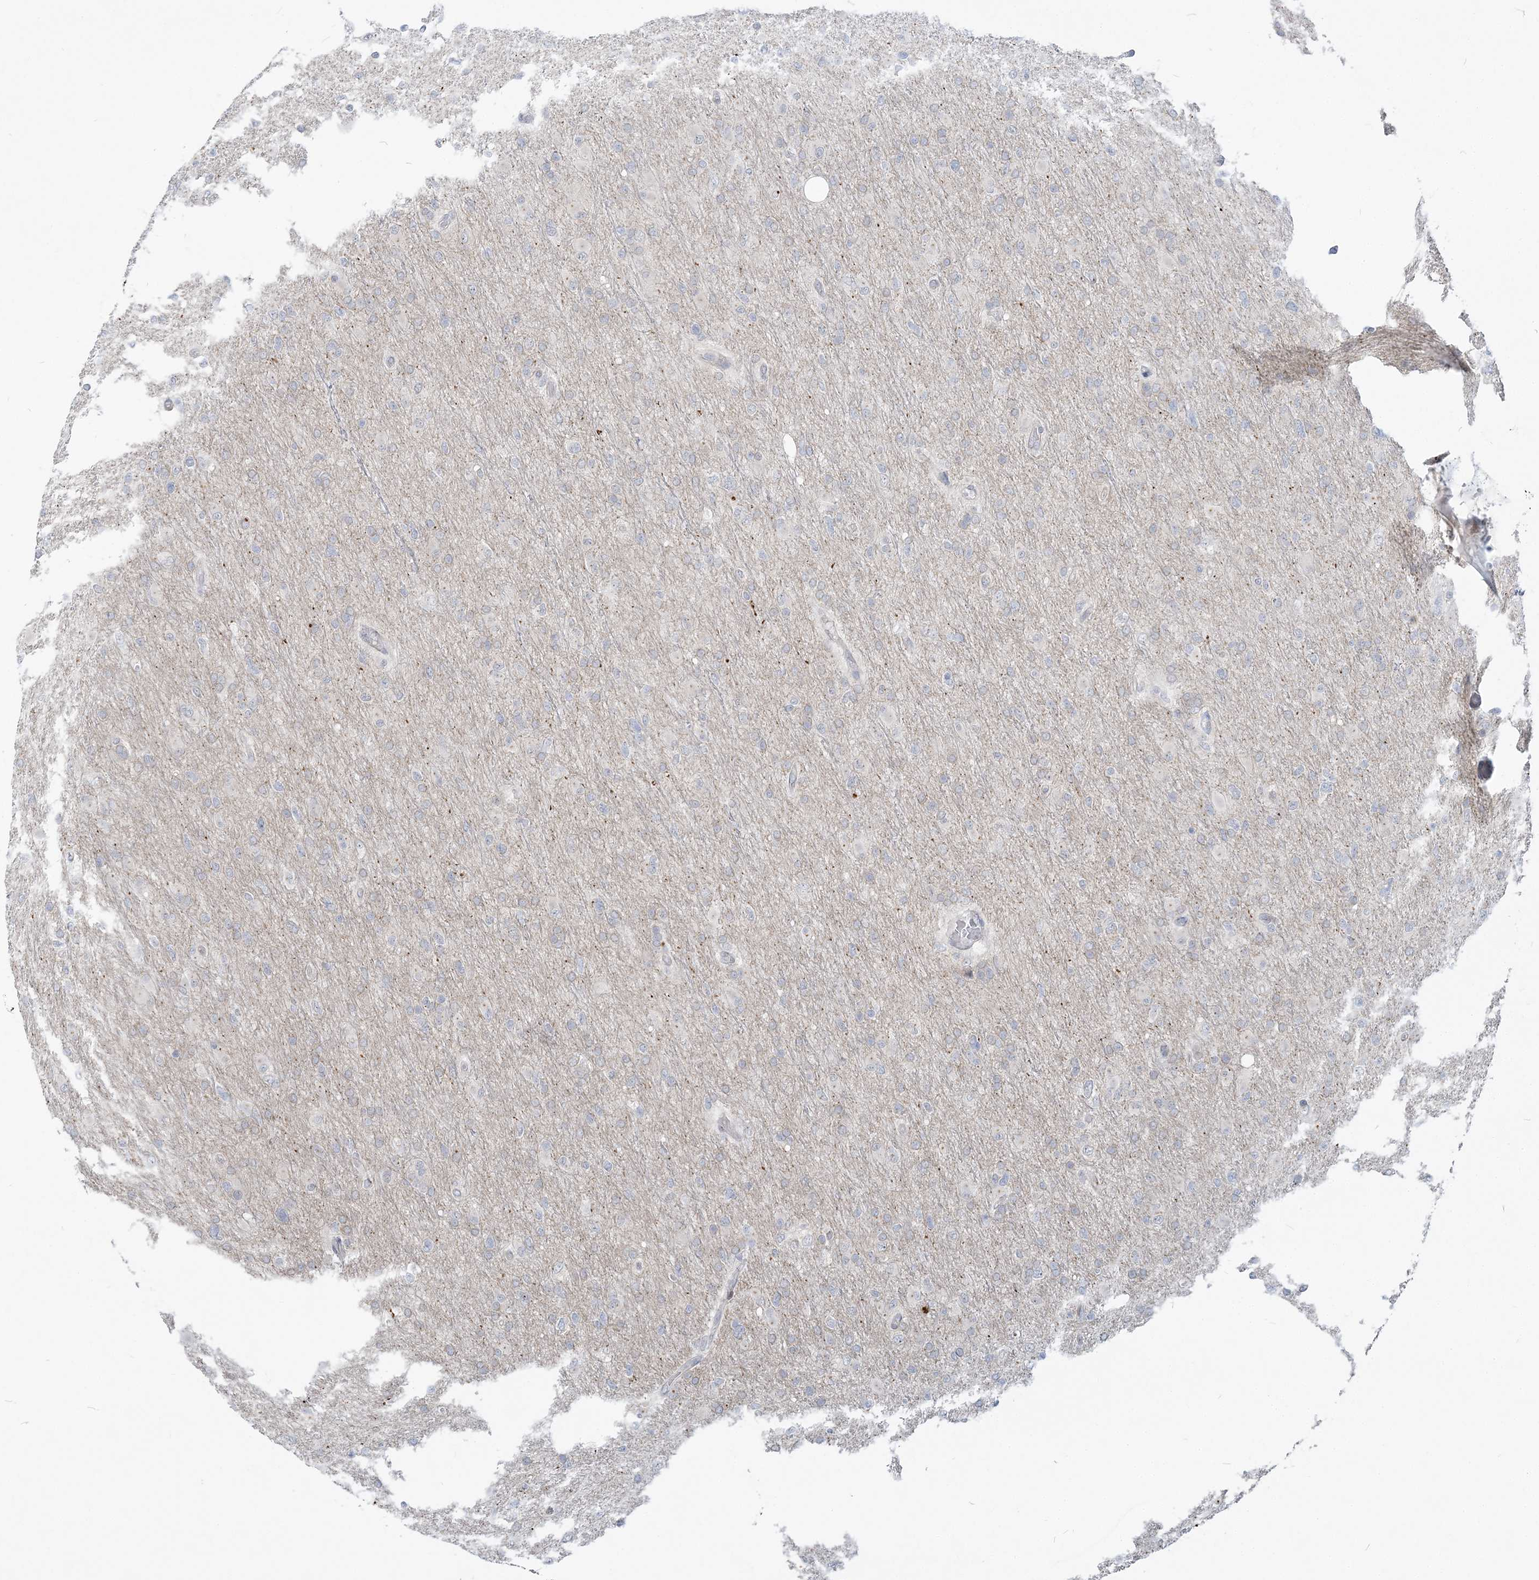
{"staining": {"intensity": "negative", "quantity": "none", "location": "none"}, "tissue": "glioma", "cell_type": "Tumor cells", "image_type": "cancer", "snomed": [{"axis": "morphology", "description": "Glioma, malignant, High grade"}, {"axis": "topography", "description": "Cerebral cortex"}], "caption": "A histopathology image of human glioma is negative for staining in tumor cells.", "gene": "SDAD1", "patient": {"sex": "female", "age": 36}}